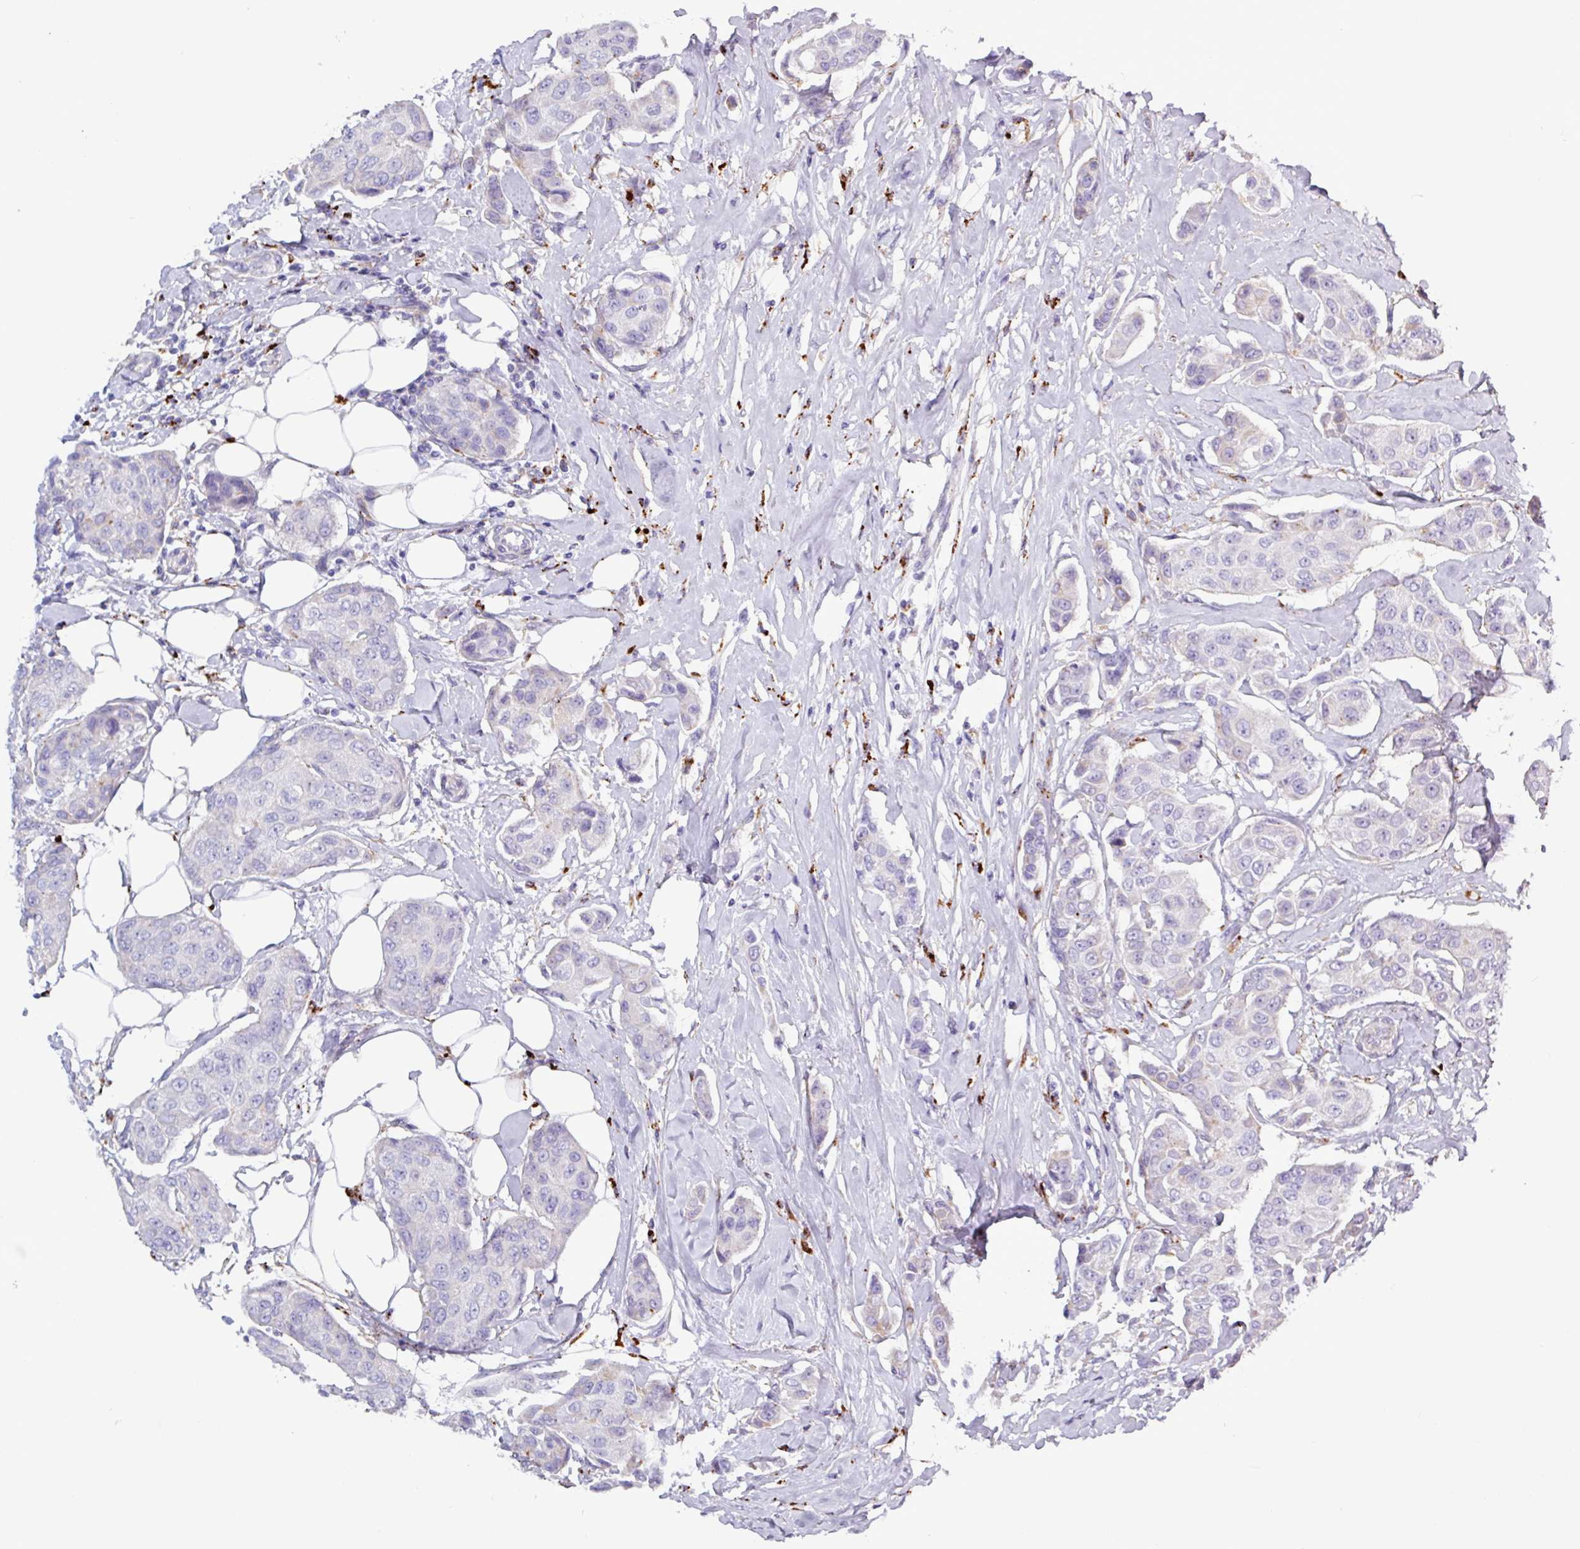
{"staining": {"intensity": "negative", "quantity": "none", "location": "none"}, "tissue": "breast cancer", "cell_type": "Tumor cells", "image_type": "cancer", "snomed": [{"axis": "morphology", "description": "Duct carcinoma"}, {"axis": "topography", "description": "Breast"}, {"axis": "topography", "description": "Lymph node"}], "caption": "Tumor cells are negative for protein expression in human breast cancer (invasive ductal carcinoma).", "gene": "AMIGO2", "patient": {"sex": "female", "age": 80}}